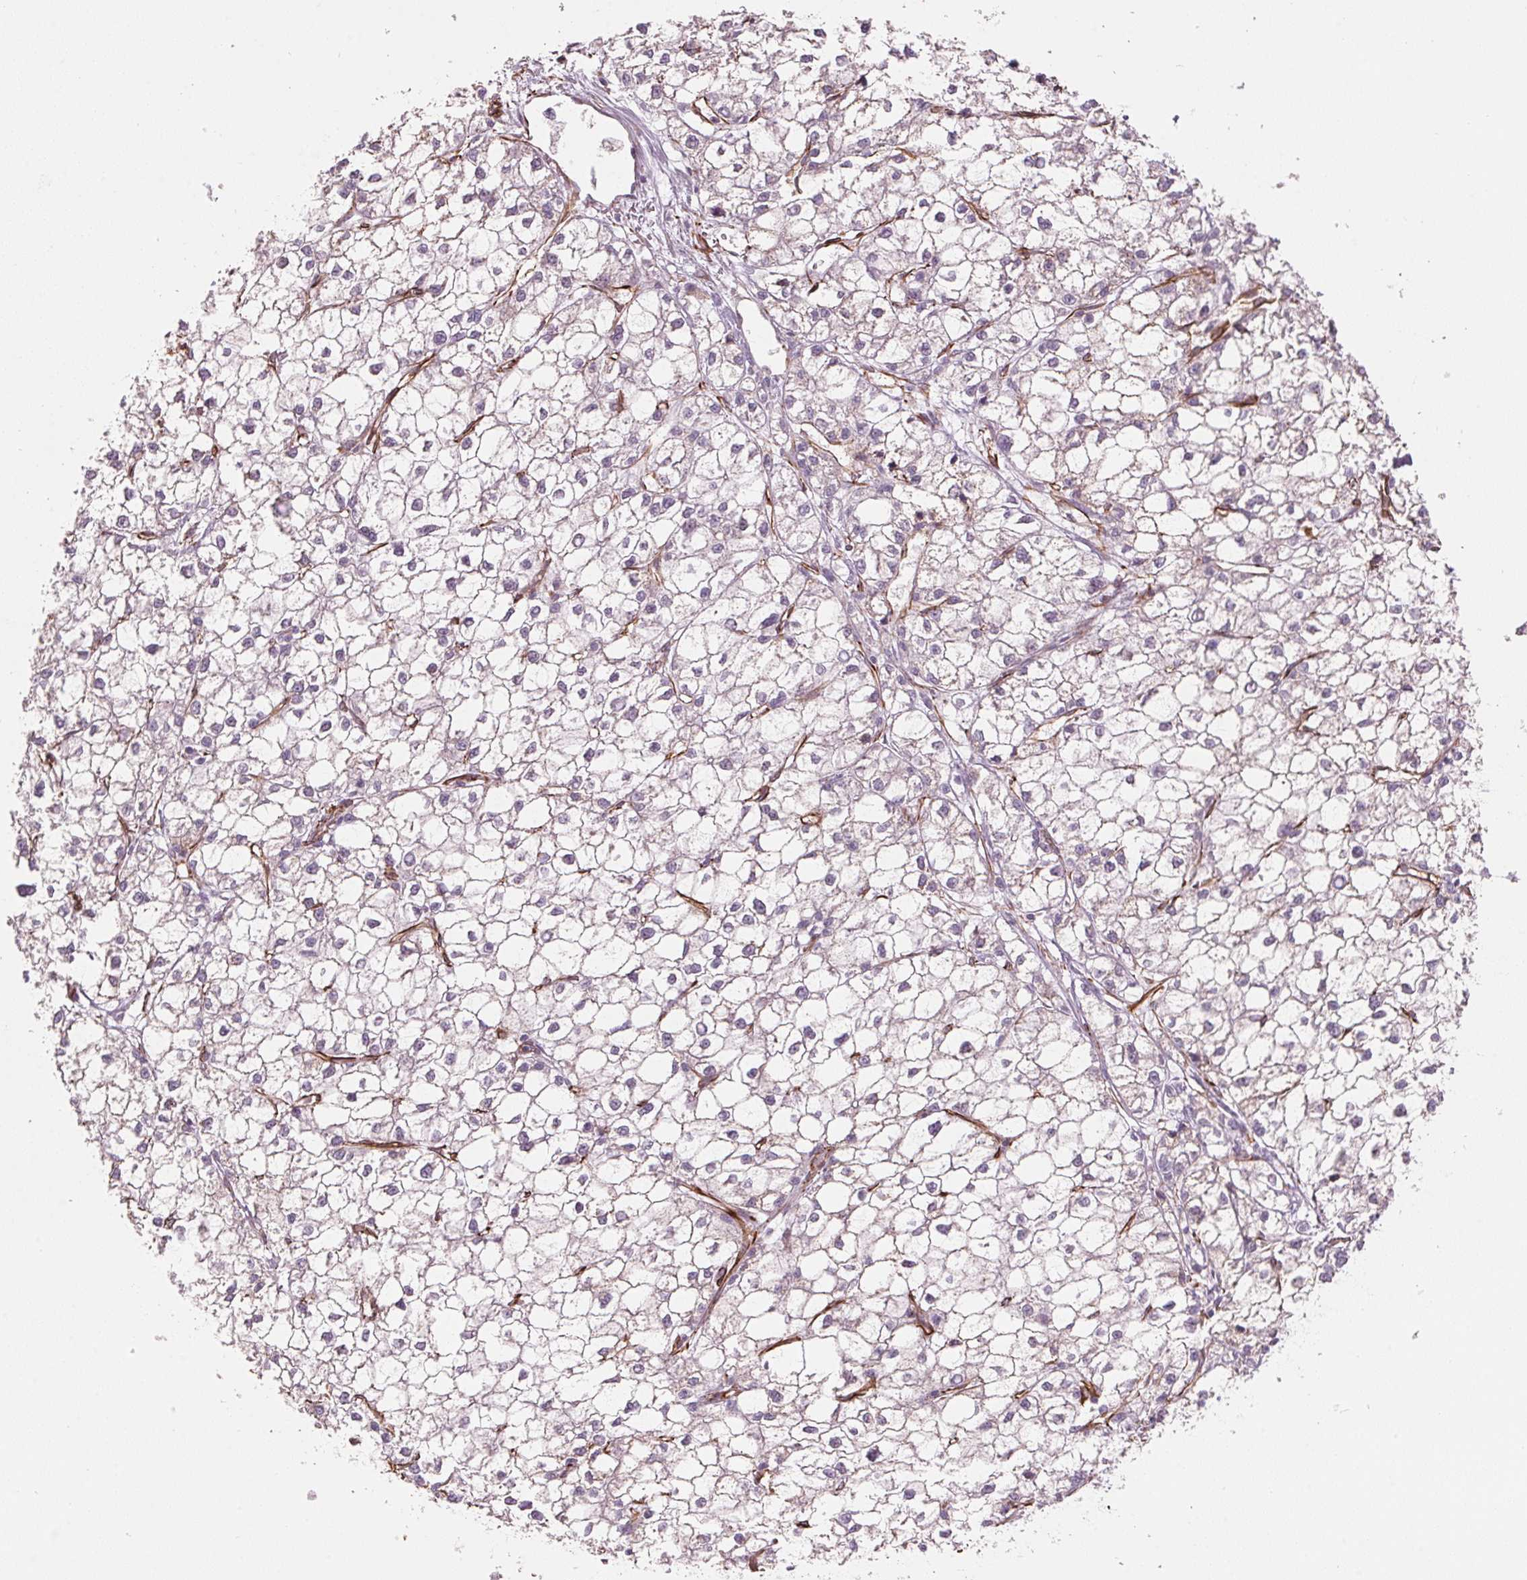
{"staining": {"intensity": "negative", "quantity": "none", "location": "none"}, "tissue": "liver cancer", "cell_type": "Tumor cells", "image_type": "cancer", "snomed": [{"axis": "morphology", "description": "Carcinoma, Hepatocellular, NOS"}, {"axis": "topography", "description": "Liver"}], "caption": "Immunohistochemical staining of human hepatocellular carcinoma (liver) shows no significant staining in tumor cells.", "gene": "CLPS", "patient": {"sex": "female", "age": 43}}